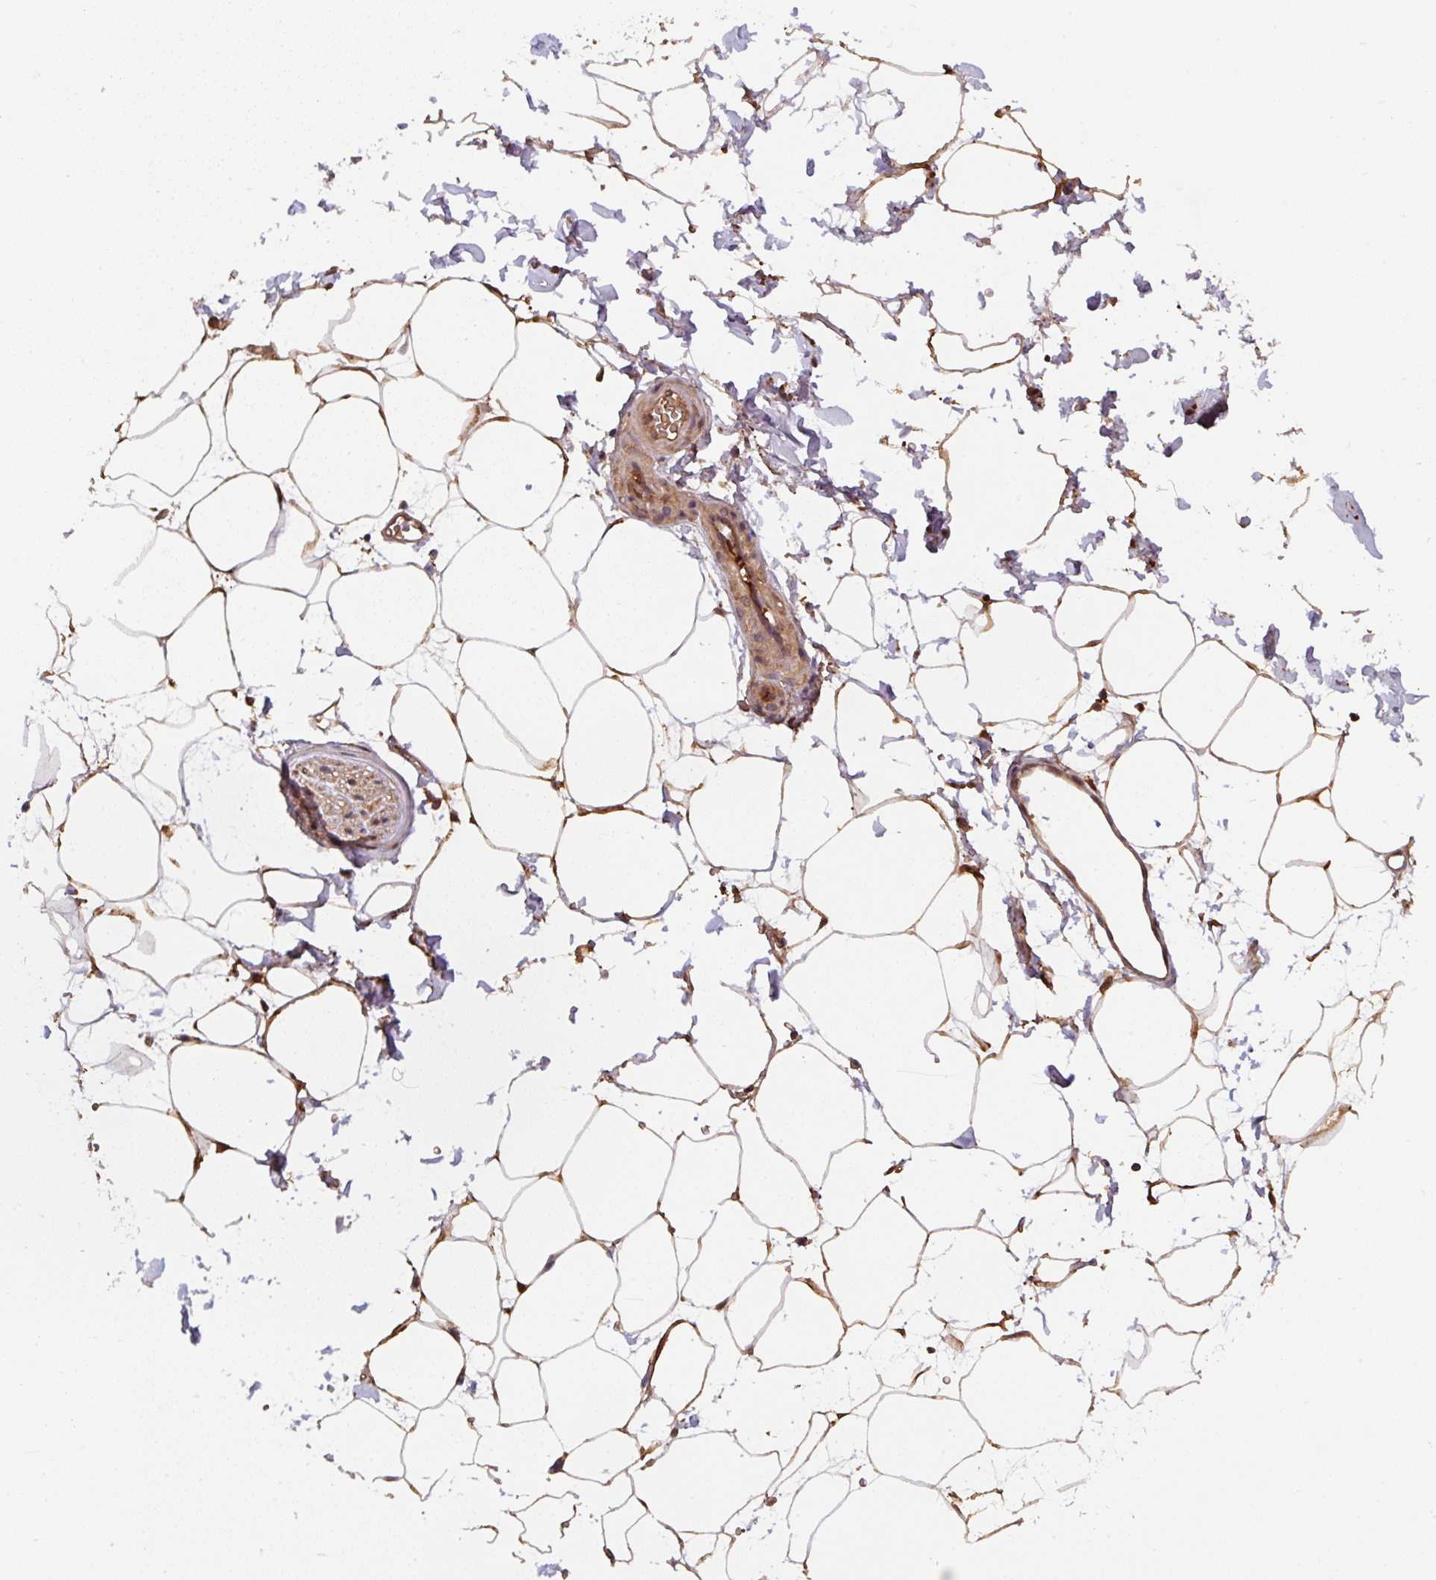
{"staining": {"intensity": "strong", "quantity": "25%-75%", "location": "cytoplasmic/membranous"}, "tissue": "adipose tissue", "cell_type": "Adipocytes", "image_type": "normal", "snomed": [{"axis": "morphology", "description": "Normal tissue, NOS"}, {"axis": "topography", "description": "Adipose tissue"}, {"axis": "topography", "description": "Vascular tissue"}, {"axis": "topography", "description": "Rectum"}, {"axis": "topography", "description": "Peripheral nerve tissue"}], "caption": "Immunohistochemical staining of normal adipose tissue exhibits strong cytoplasmic/membranous protein expression in approximately 25%-75% of adipocytes. (Stains: DAB (3,3'-diaminobenzidine) in brown, nuclei in blue, Microscopy: brightfield microscopy at high magnification).", "gene": "ST13", "patient": {"sex": "female", "age": 69}}